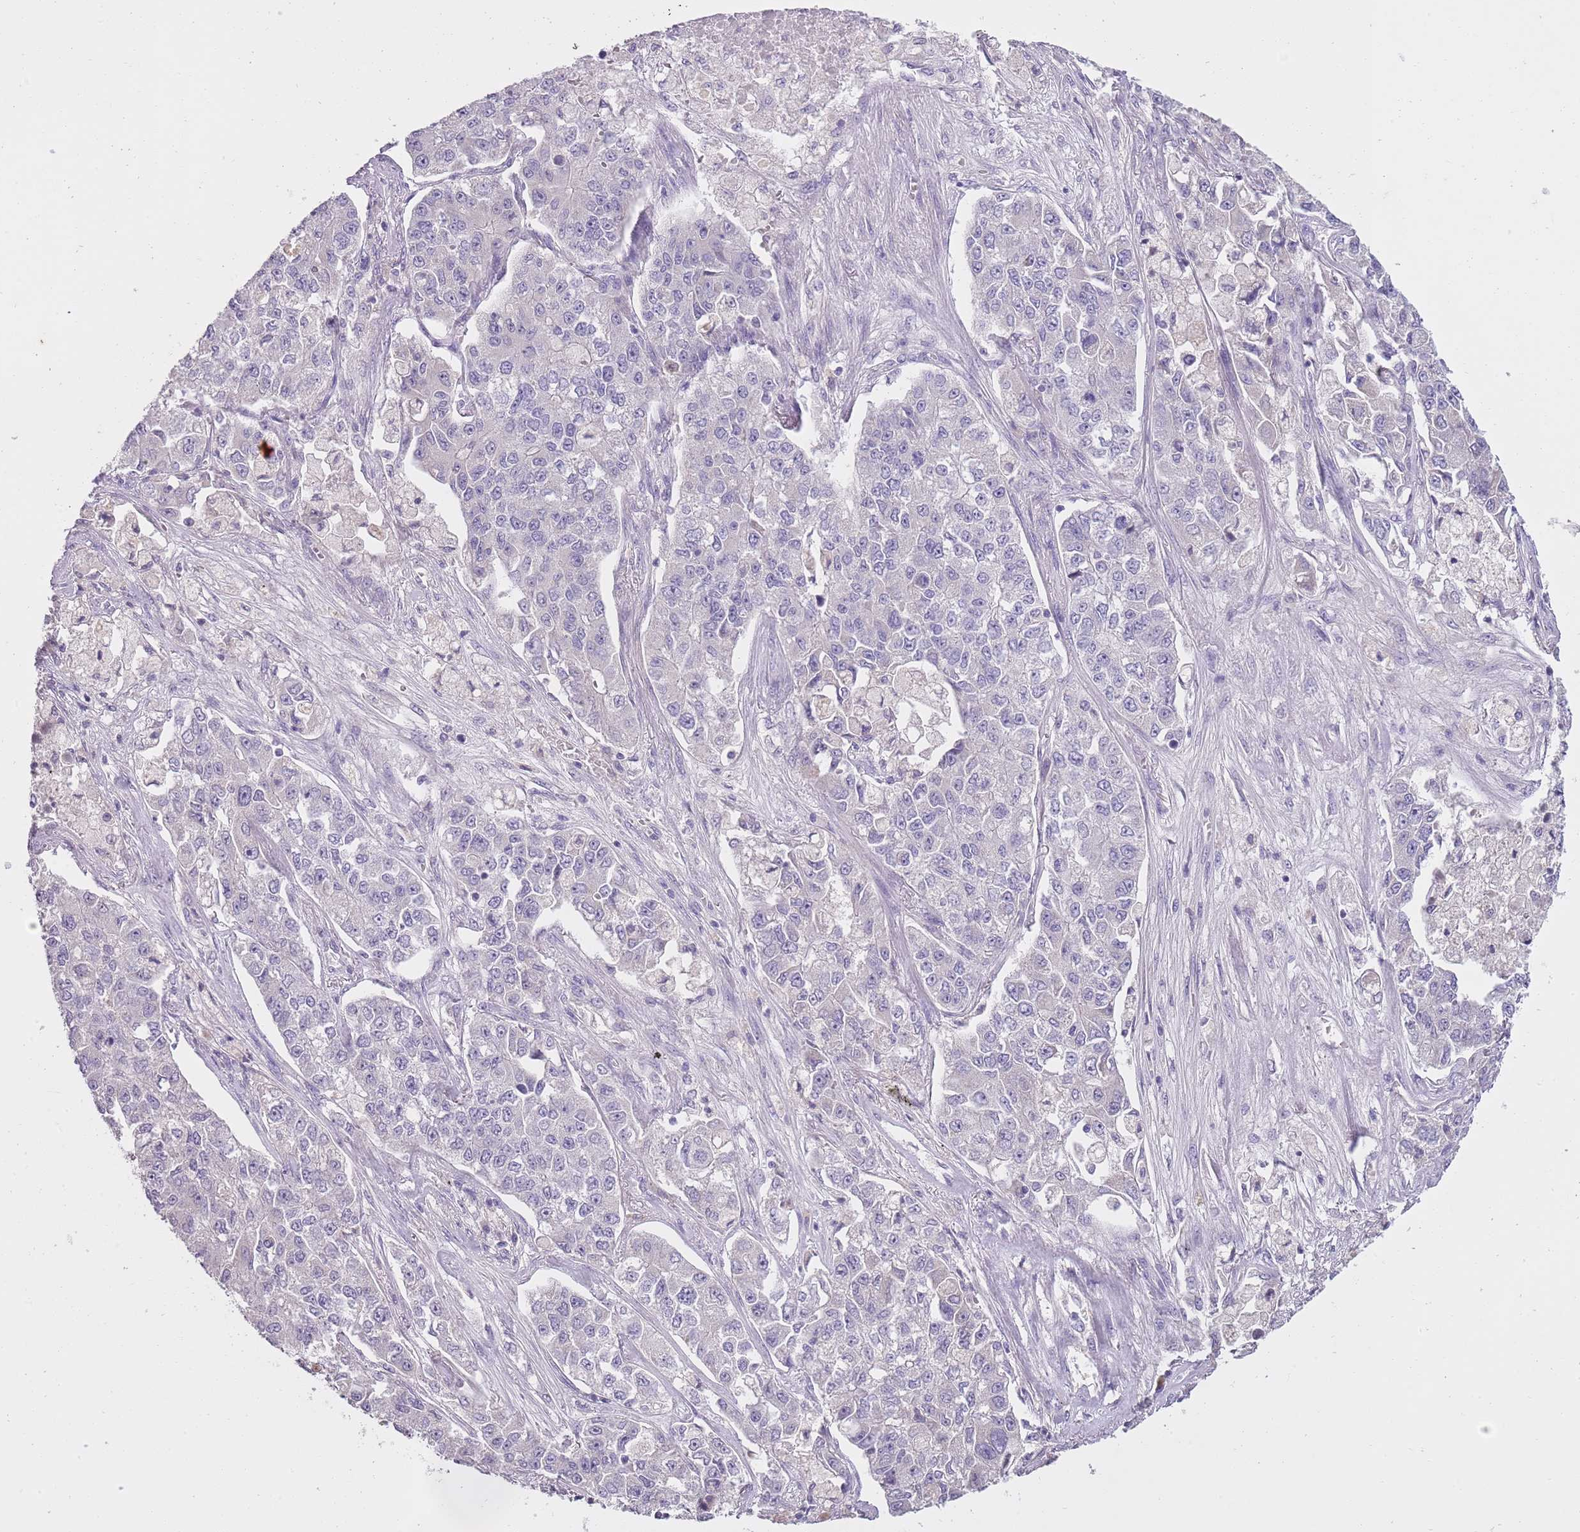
{"staining": {"intensity": "negative", "quantity": "none", "location": "none"}, "tissue": "lung cancer", "cell_type": "Tumor cells", "image_type": "cancer", "snomed": [{"axis": "morphology", "description": "Adenocarcinoma, NOS"}, {"axis": "topography", "description": "Lung"}], "caption": "IHC of adenocarcinoma (lung) displays no staining in tumor cells.", "gene": "SLC35E3", "patient": {"sex": "male", "age": 49}}